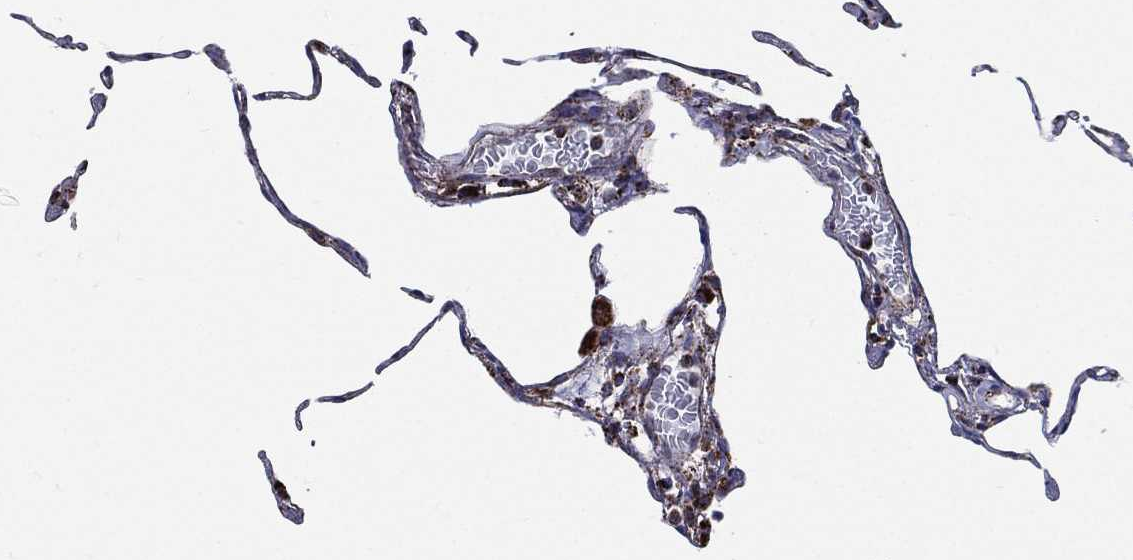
{"staining": {"intensity": "negative", "quantity": "none", "location": "none"}, "tissue": "lung", "cell_type": "Alveolar cells", "image_type": "normal", "snomed": [{"axis": "morphology", "description": "Normal tissue, NOS"}, {"axis": "topography", "description": "Lung"}], "caption": "Histopathology image shows no significant protein positivity in alveolar cells of normal lung.", "gene": "NDUFAB1", "patient": {"sex": "female", "age": 57}}